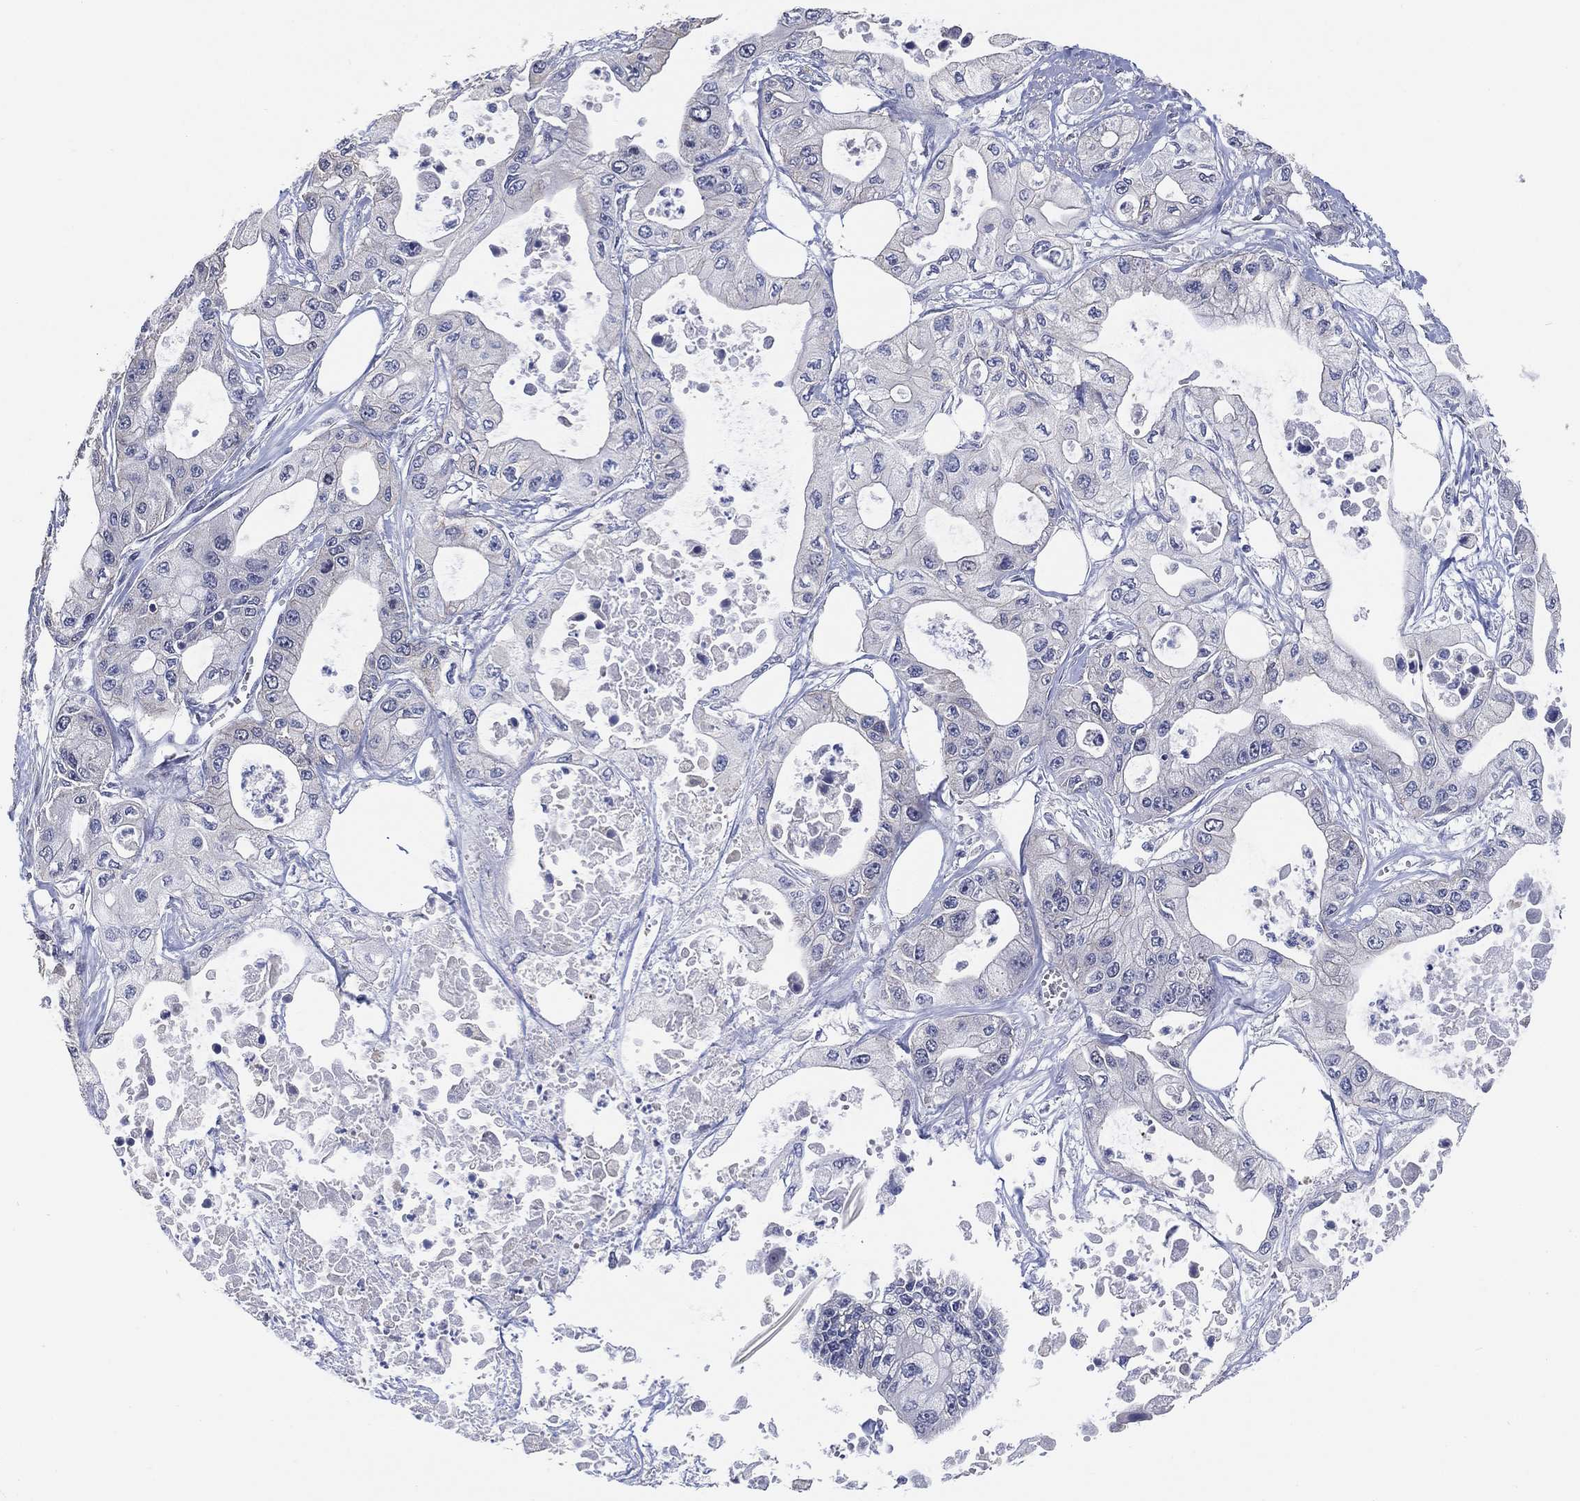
{"staining": {"intensity": "negative", "quantity": "none", "location": "none"}, "tissue": "pancreatic cancer", "cell_type": "Tumor cells", "image_type": "cancer", "snomed": [{"axis": "morphology", "description": "Adenocarcinoma, NOS"}, {"axis": "topography", "description": "Pancreas"}], "caption": "Protein analysis of pancreatic cancer (adenocarcinoma) shows no significant positivity in tumor cells.", "gene": "KLK5", "patient": {"sex": "male", "age": 70}}